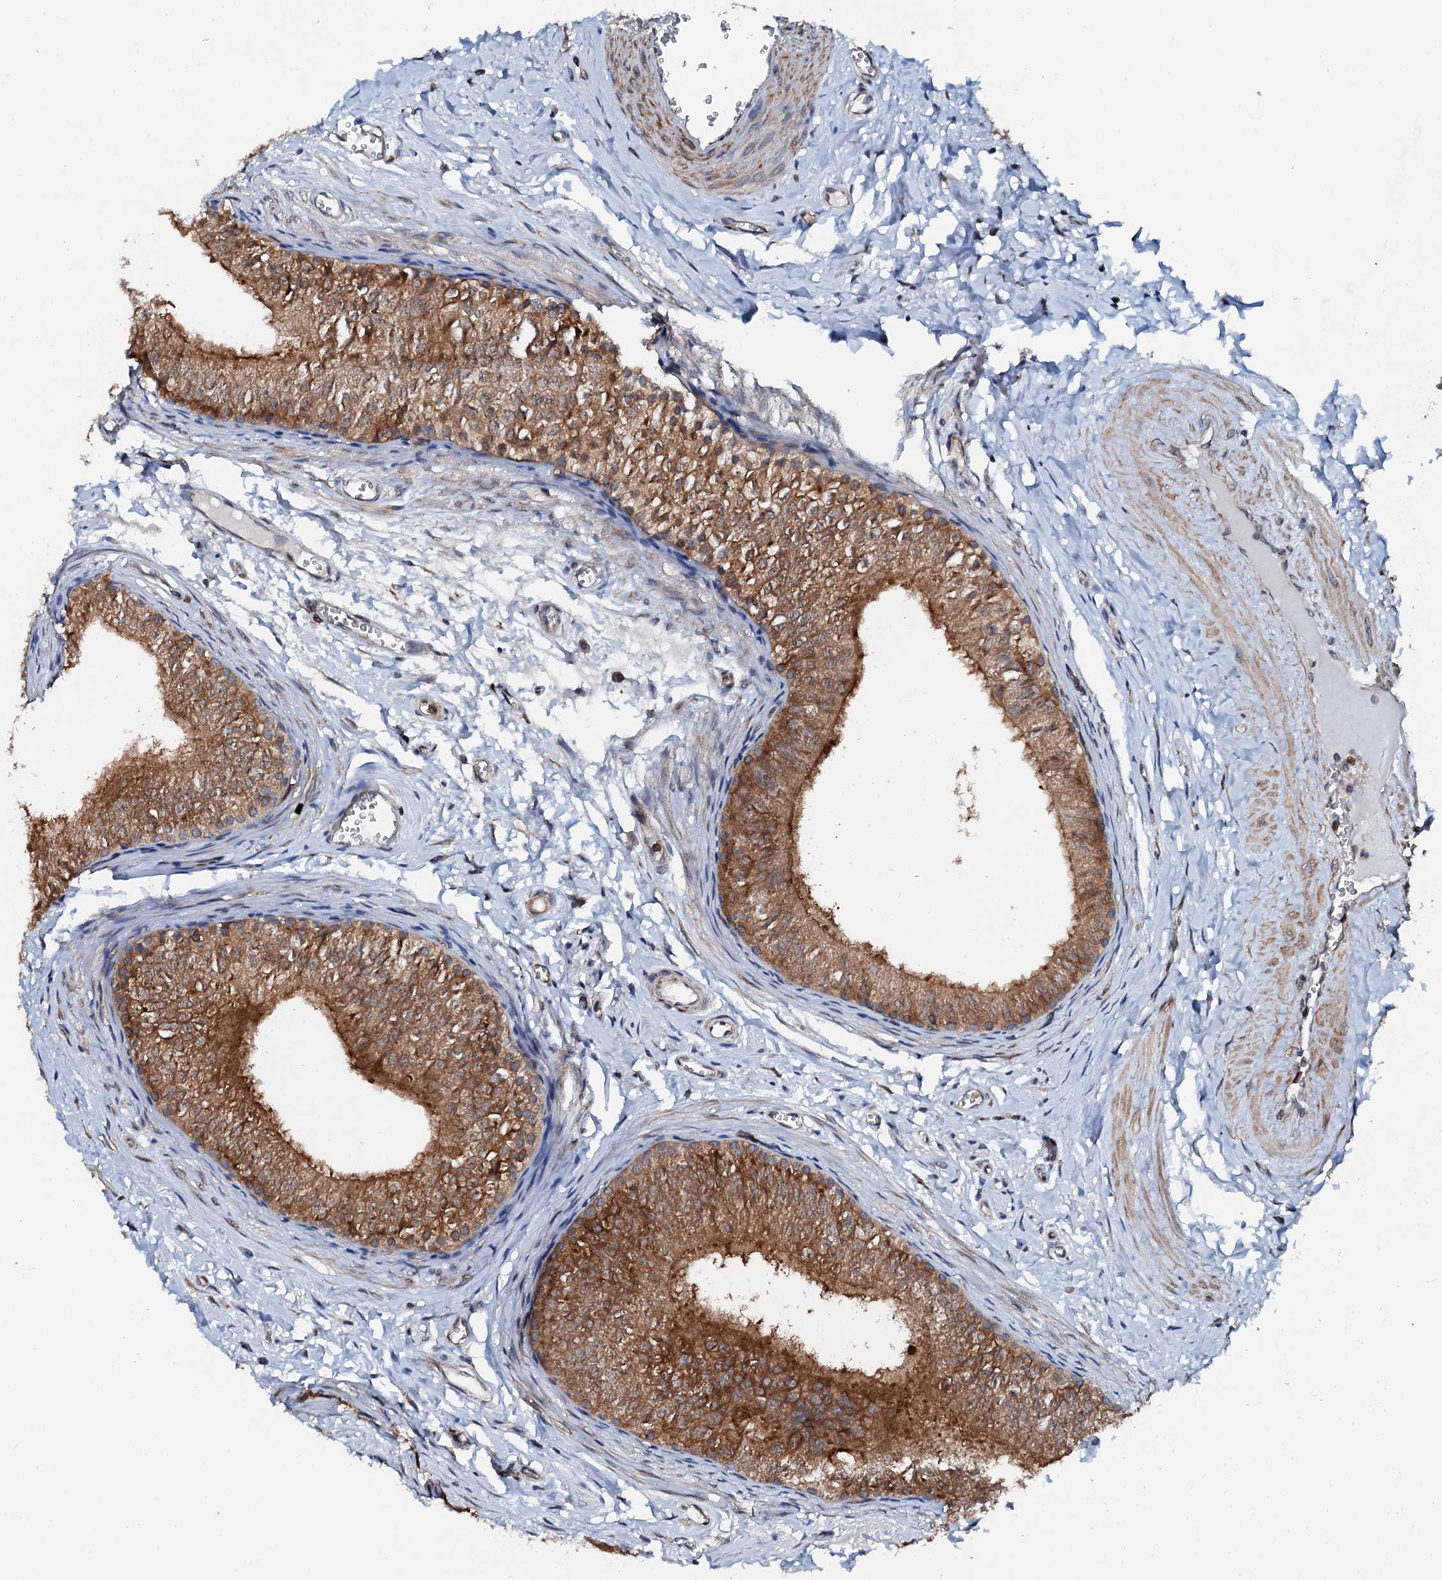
{"staining": {"intensity": "strong", "quantity": ">75%", "location": "cytoplasmic/membranous"}, "tissue": "epididymis", "cell_type": "Glandular cells", "image_type": "normal", "snomed": [{"axis": "morphology", "description": "Normal tissue, NOS"}, {"axis": "topography", "description": "Epididymis"}], "caption": "Immunohistochemistry photomicrograph of normal human epididymis stained for a protein (brown), which displays high levels of strong cytoplasmic/membranous staining in approximately >75% of glandular cells.", "gene": "EDC4", "patient": {"sex": "male", "age": 42}}